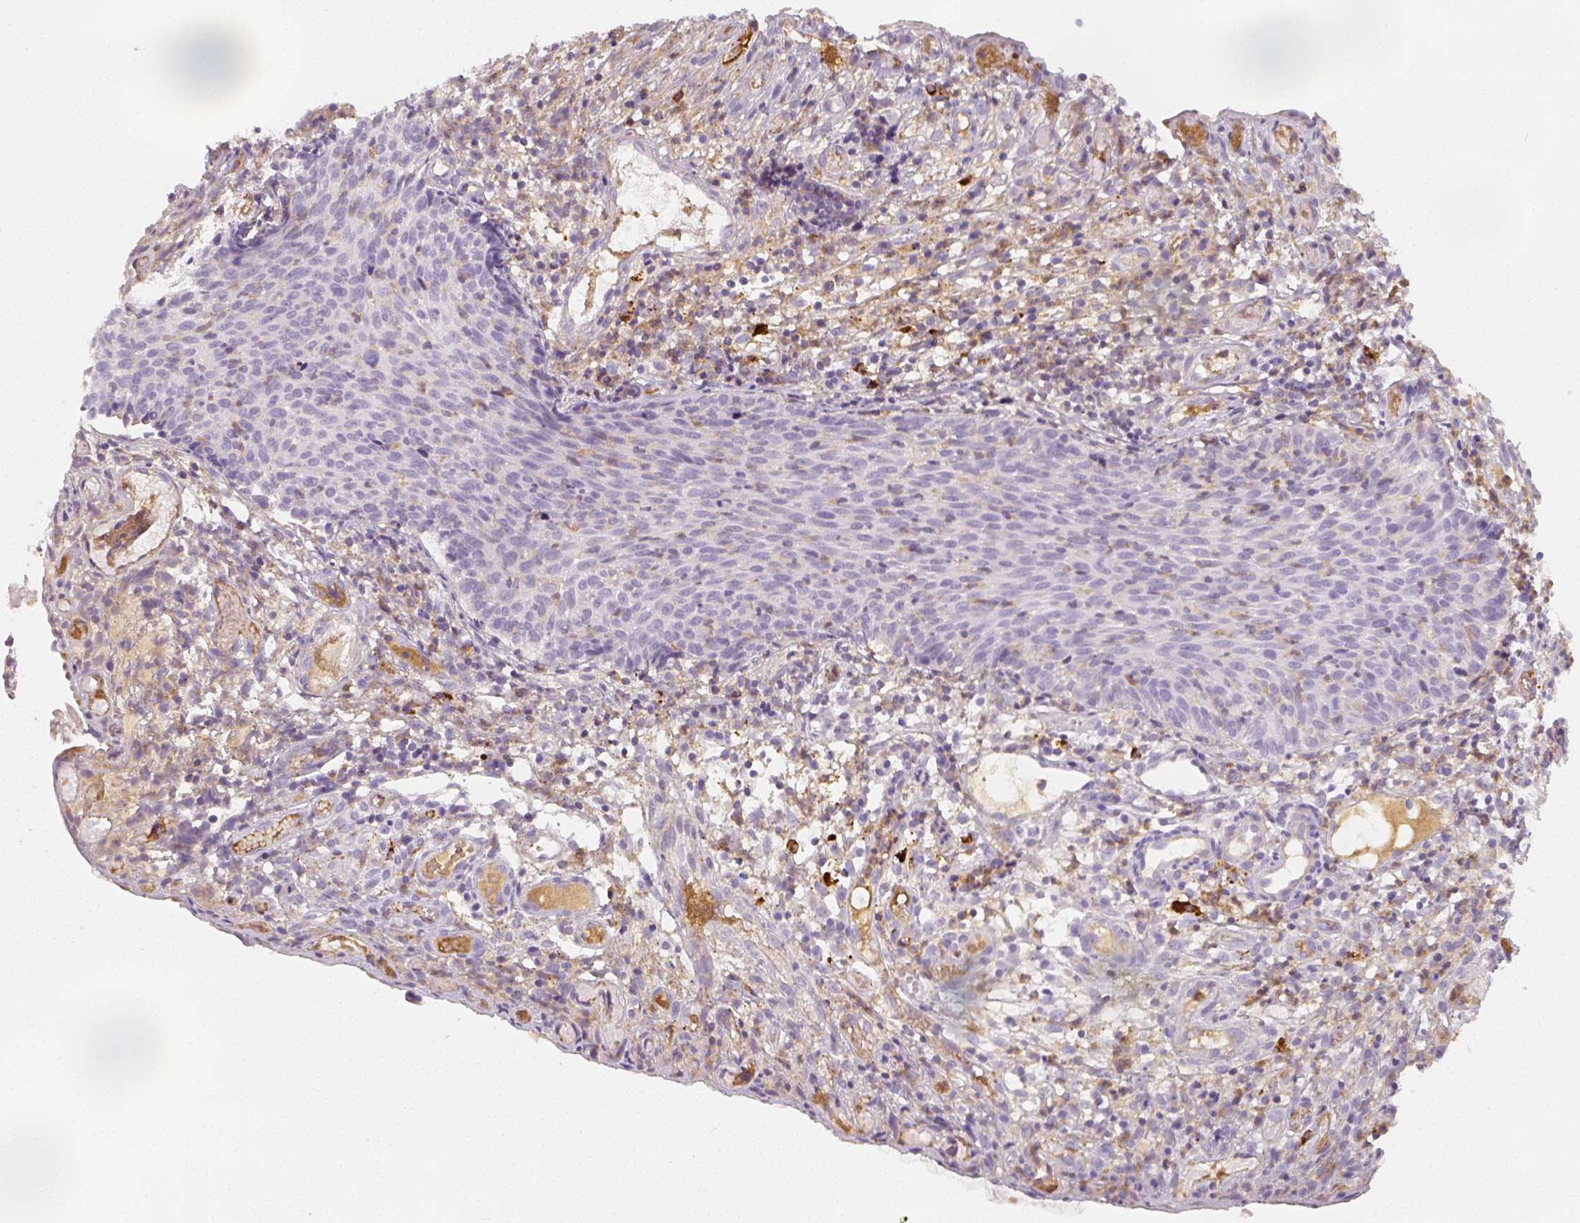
{"staining": {"intensity": "negative", "quantity": "none", "location": "none"}, "tissue": "cervical cancer", "cell_type": "Tumor cells", "image_type": "cancer", "snomed": [{"axis": "morphology", "description": "Squamous cell carcinoma, NOS"}, {"axis": "topography", "description": "Cervix"}], "caption": "High power microscopy photomicrograph of an immunohistochemistry (IHC) micrograph of cervical squamous cell carcinoma, revealing no significant expression in tumor cells. (Stains: DAB immunohistochemistry (IHC) with hematoxylin counter stain, Microscopy: brightfield microscopy at high magnification).", "gene": "PTPRJ", "patient": {"sex": "female", "age": 30}}